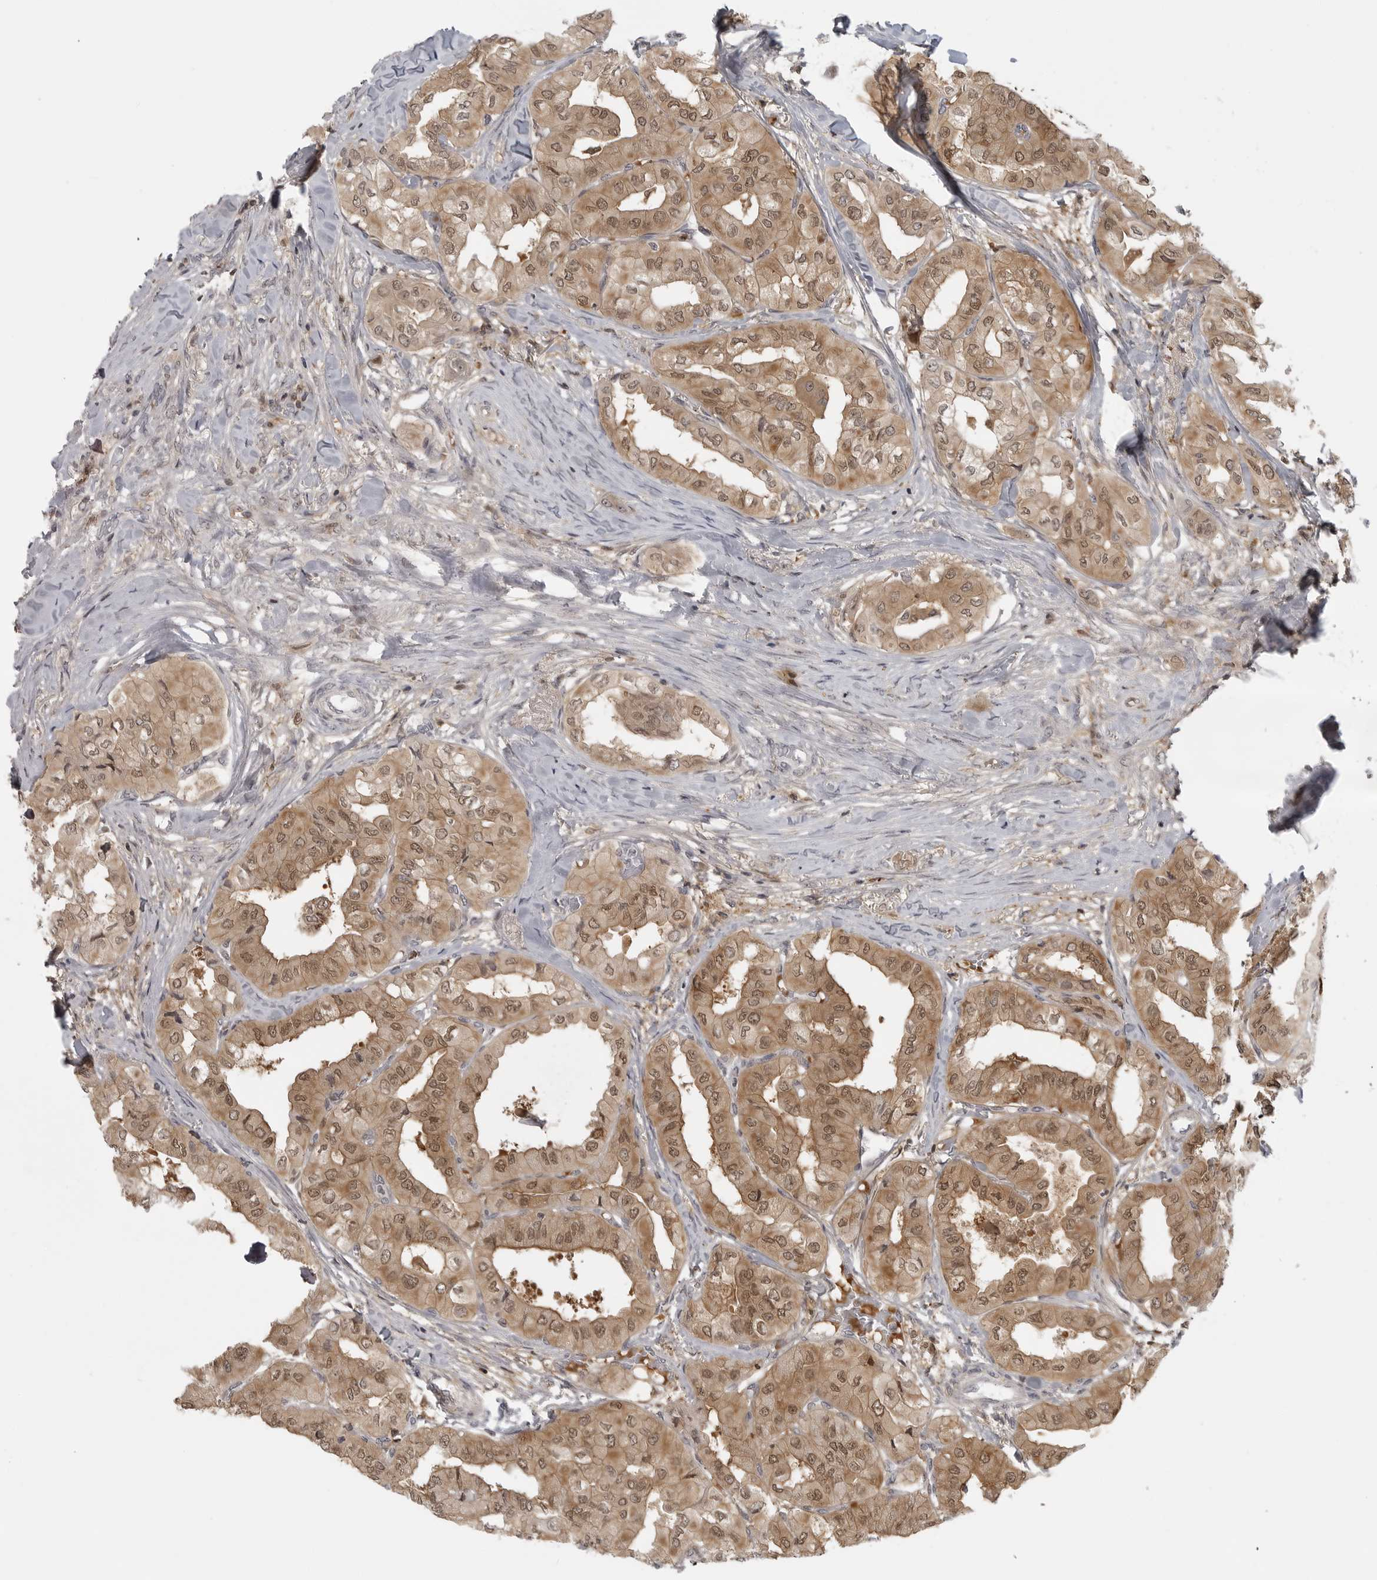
{"staining": {"intensity": "moderate", "quantity": ">75%", "location": "cytoplasmic/membranous,nuclear"}, "tissue": "thyroid cancer", "cell_type": "Tumor cells", "image_type": "cancer", "snomed": [{"axis": "morphology", "description": "Papillary adenocarcinoma, NOS"}, {"axis": "topography", "description": "Thyroid gland"}], "caption": "A medium amount of moderate cytoplasmic/membranous and nuclear staining is seen in approximately >75% of tumor cells in thyroid cancer tissue.", "gene": "CTIF", "patient": {"sex": "female", "age": 59}}